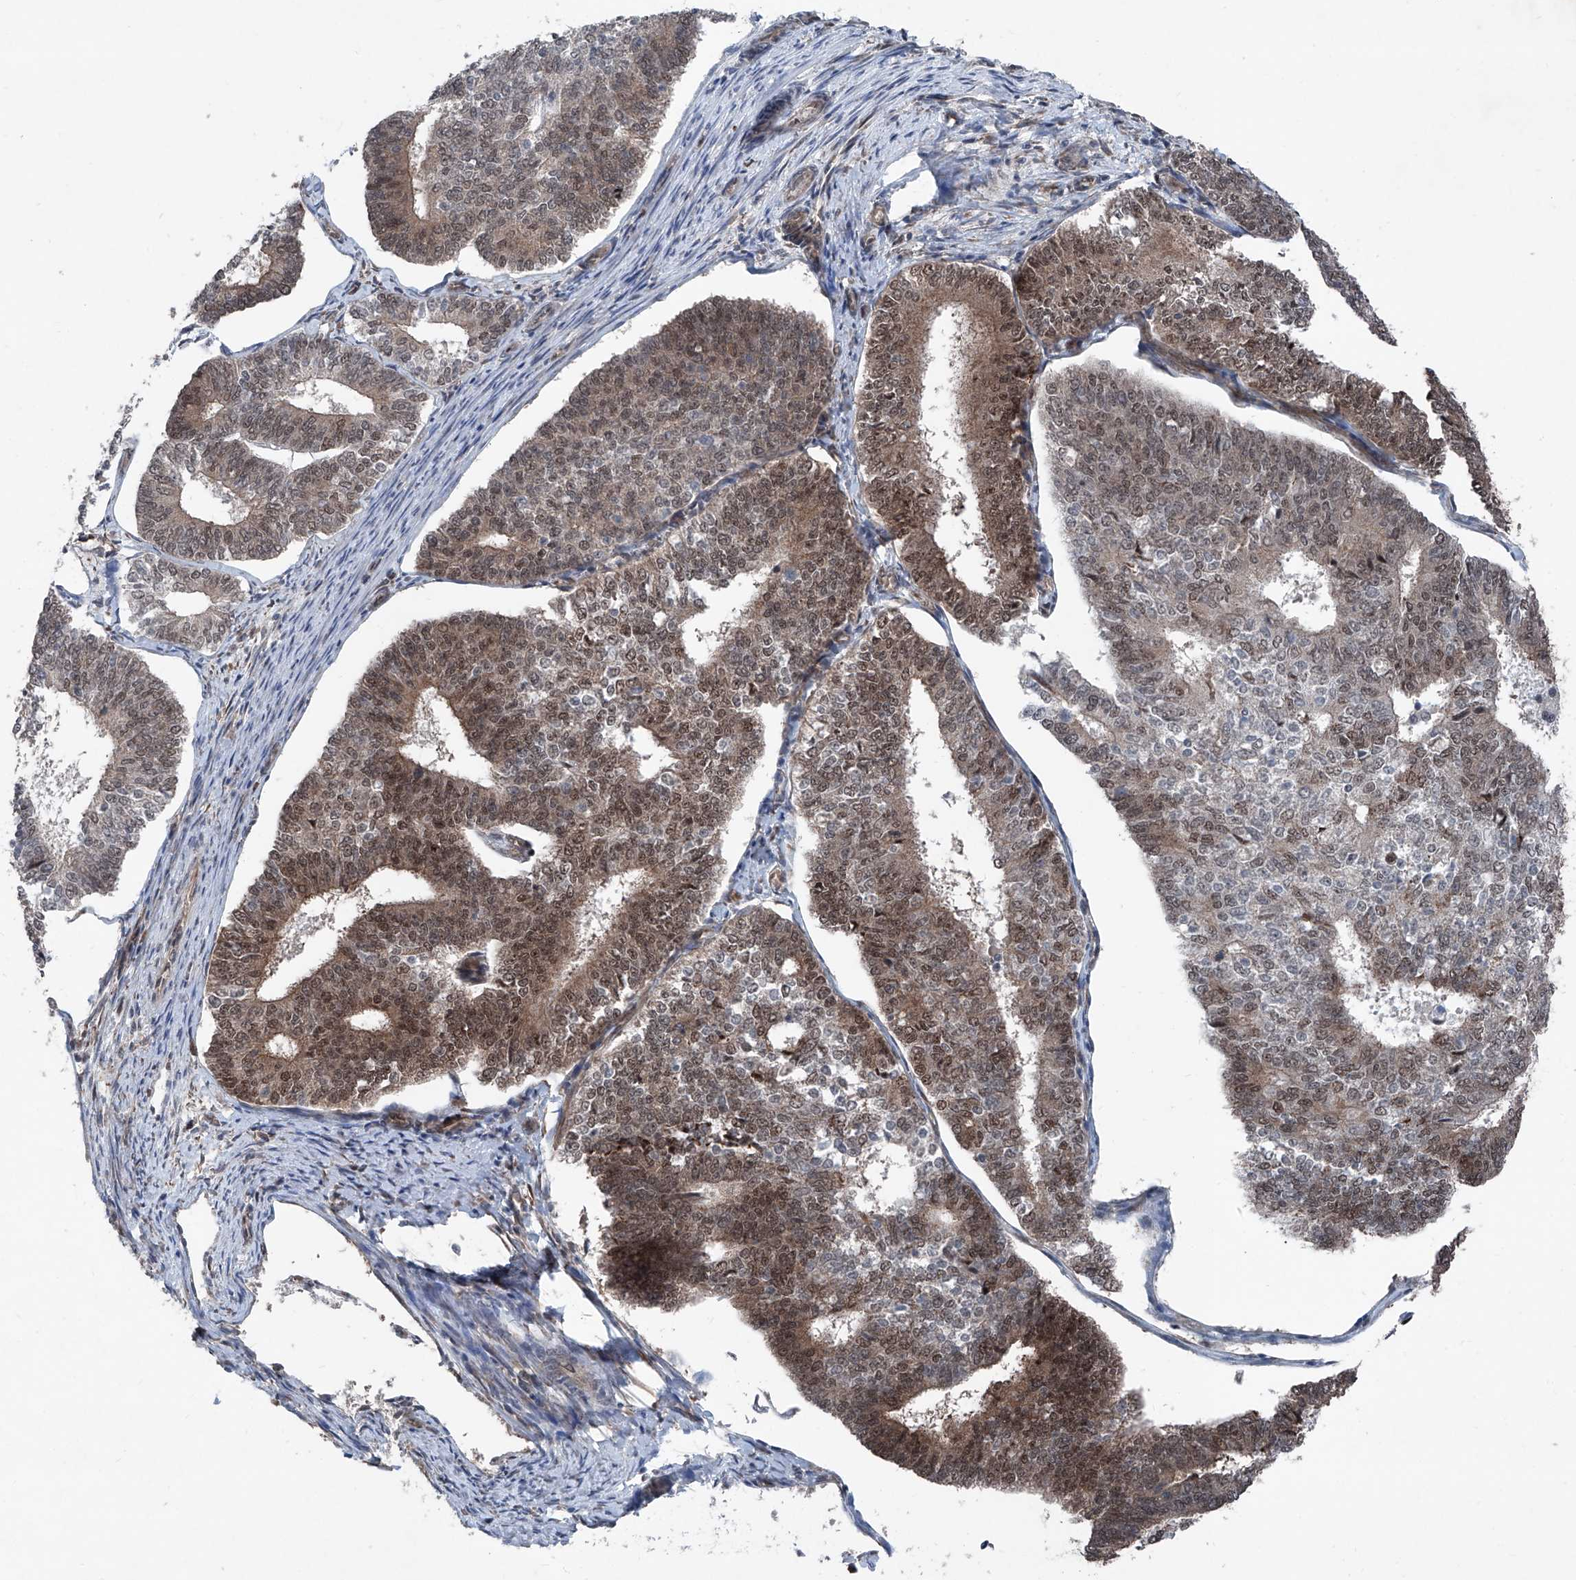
{"staining": {"intensity": "strong", "quantity": ">75%", "location": "cytoplasmic/membranous,nuclear"}, "tissue": "endometrial cancer", "cell_type": "Tumor cells", "image_type": "cancer", "snomed": [{"axis": "morphology", "description": "Adenocarcinoma, NOS"}, {"axis": "topography", "description": "Endometrium"}], "caption": "Endometrial adenocarcinoma stained for a protein shows strong cytoplasmic/membranous and nuclear positivity in tumor cells.", "gene": "COA7", "patient": {"sex": "female", "age": 70}}